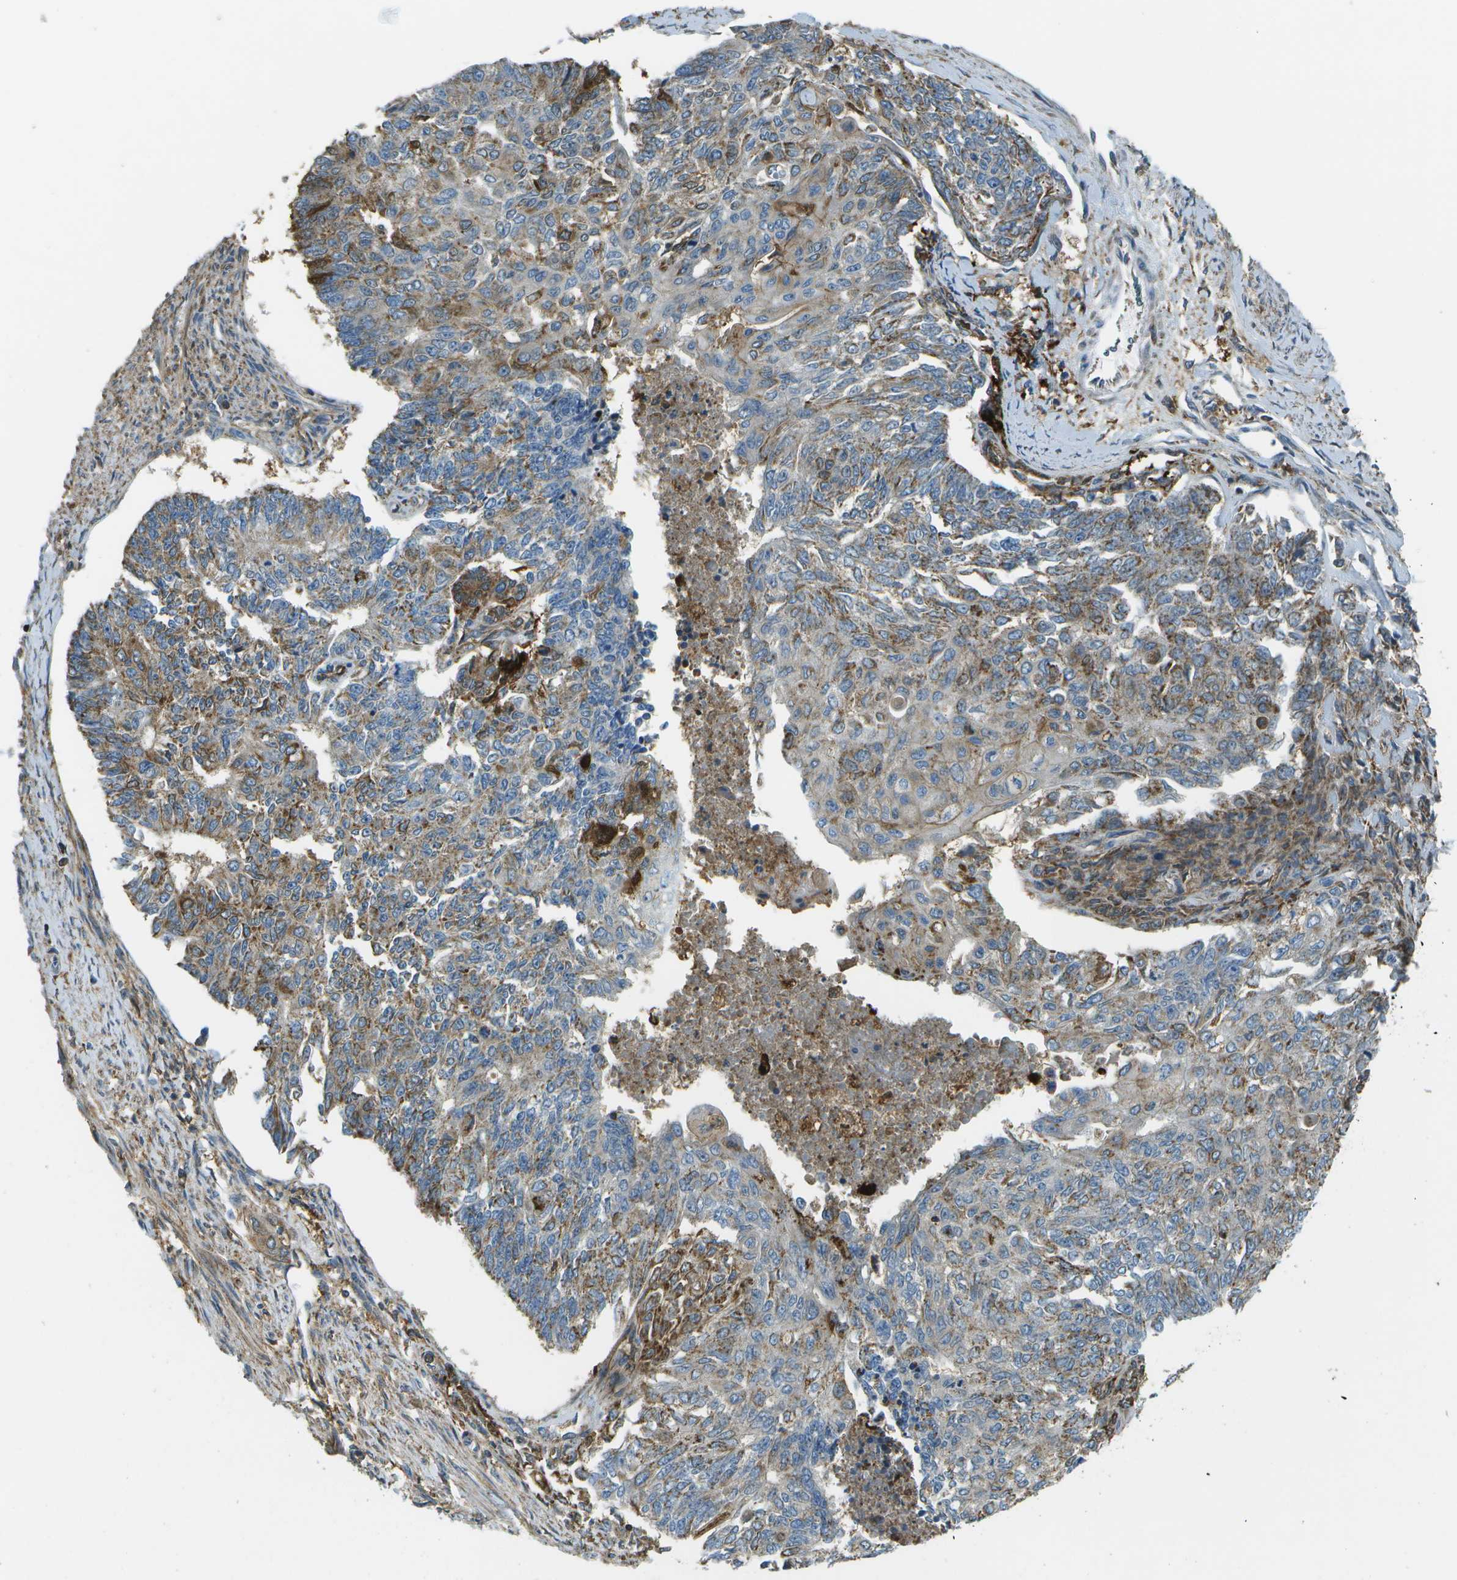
{"staining": {"intensity": "moderate", "quantity": "25%-75%", "location": "cytoplasmic/membranous"}, "tissue": "endometrial cancer", "cell_type": "Tumor cells", "image_type": "cancer", "snomed": [{"axis": "morphology", "description": "Adenocarcinoma, NOS"}, {"axis": "topography", "description": "Endometrium"}], "caption": "A micrograph of adenocarcinoma (endometrial) stained for a protein reveals moderate cytoplasmic/membranous brown staining in tumor cells.", "gene": "LRRC66", "patient": {"sex": "female", "age": 32}}